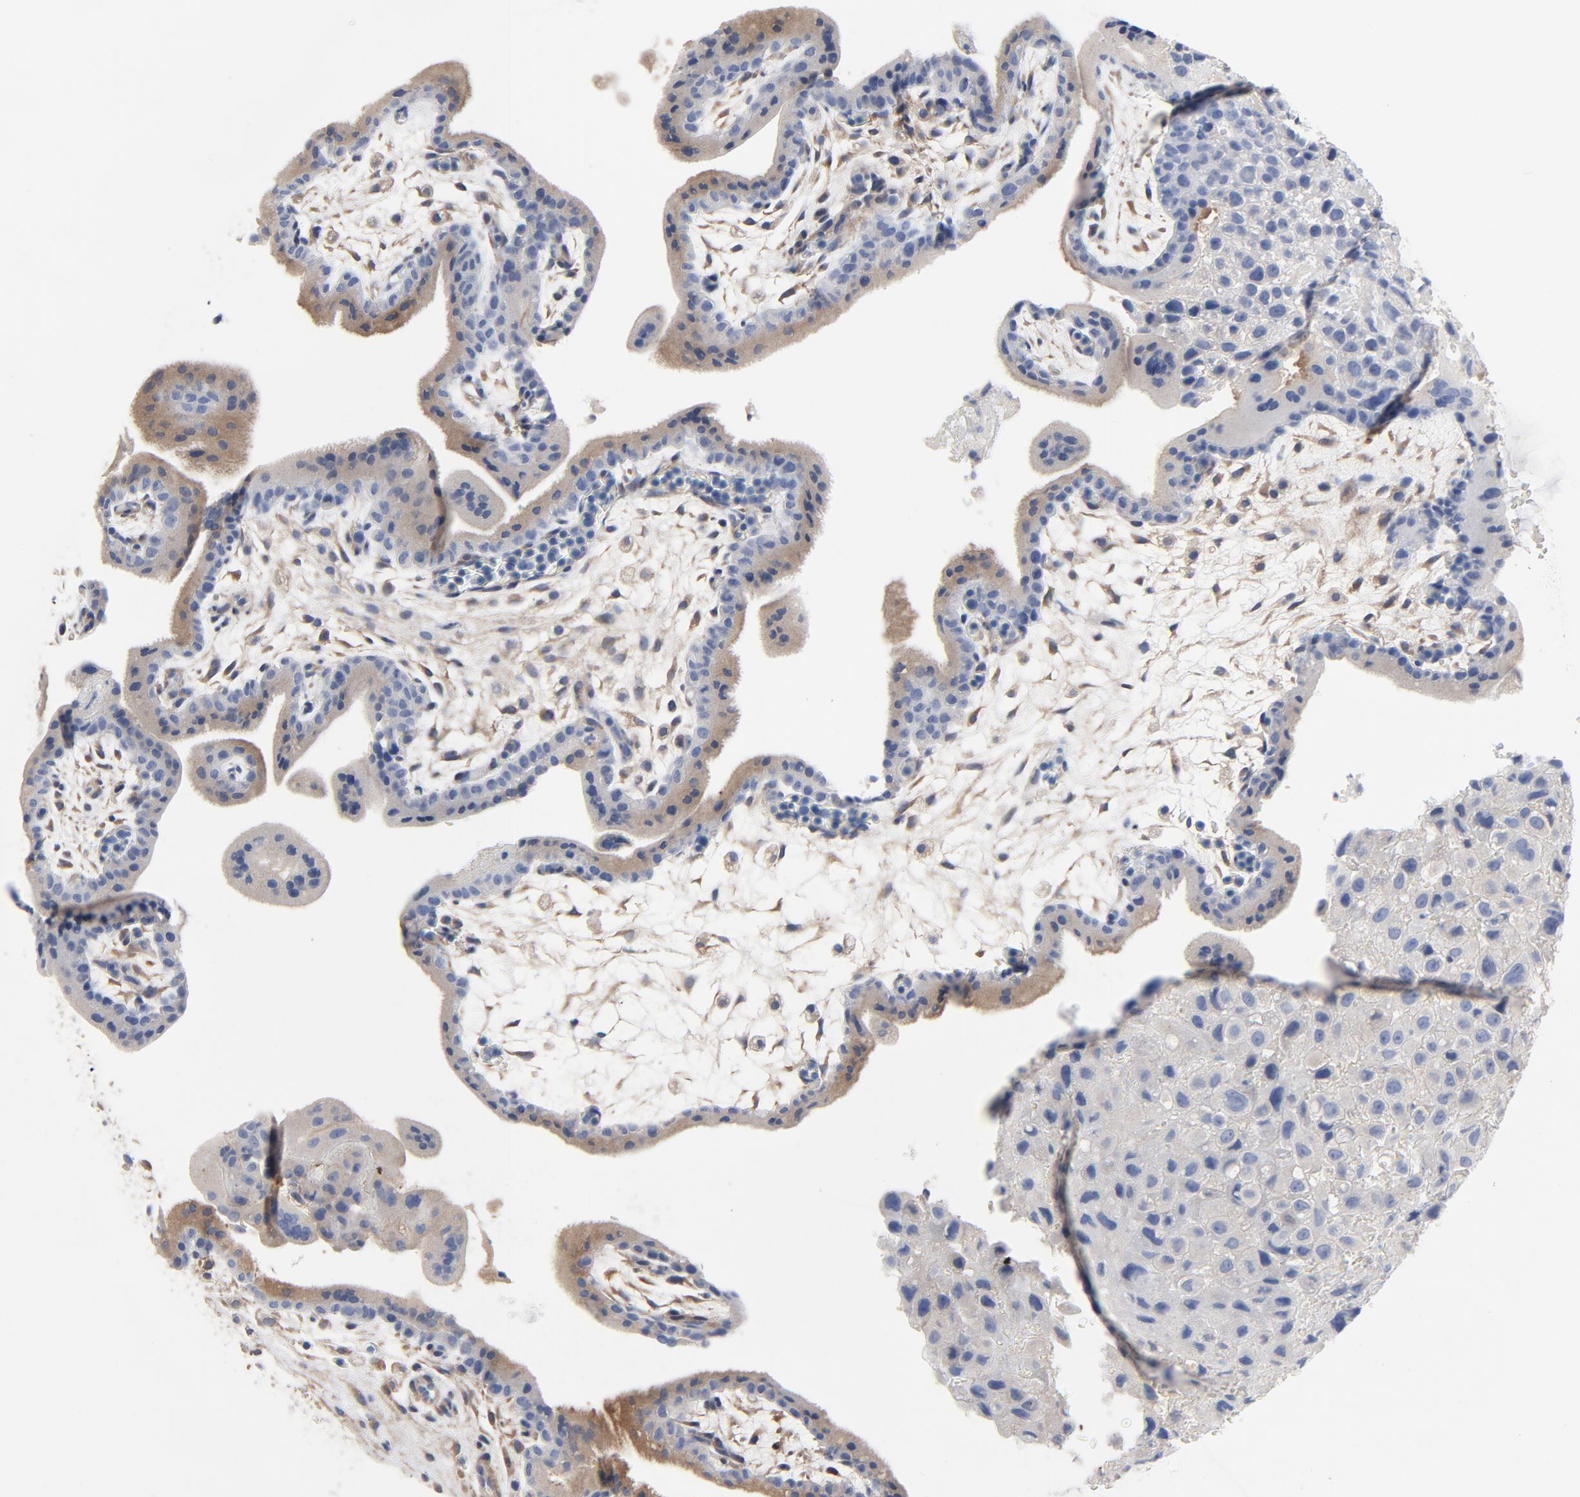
{"staining": {"intensity": "moderate", "quantity": ">75%", "location": "cytoplasmic/membranous"}, "tissue": "placenta", "cell_type": "Decidual cells", "image_type": "normal", "snomed": [{"axis": "morphology", "description": "Normal tissue, NOS"}, {"axis": "topography", "description": "Placenta"}], "caption": "Immunohistochemical staining of benign human placenta reveals medium levels of moderate cytoplasmic/membranous positivity in approximately >75% of decidual cells. (Stains: DAB (3,3'-diaminobenzidine) in brown, nuclei in blue, Microscopy: brightfield microscopy at high magnification).", "gene": "DYNLT3", "patient": {"sex": "female", "age": 35}}